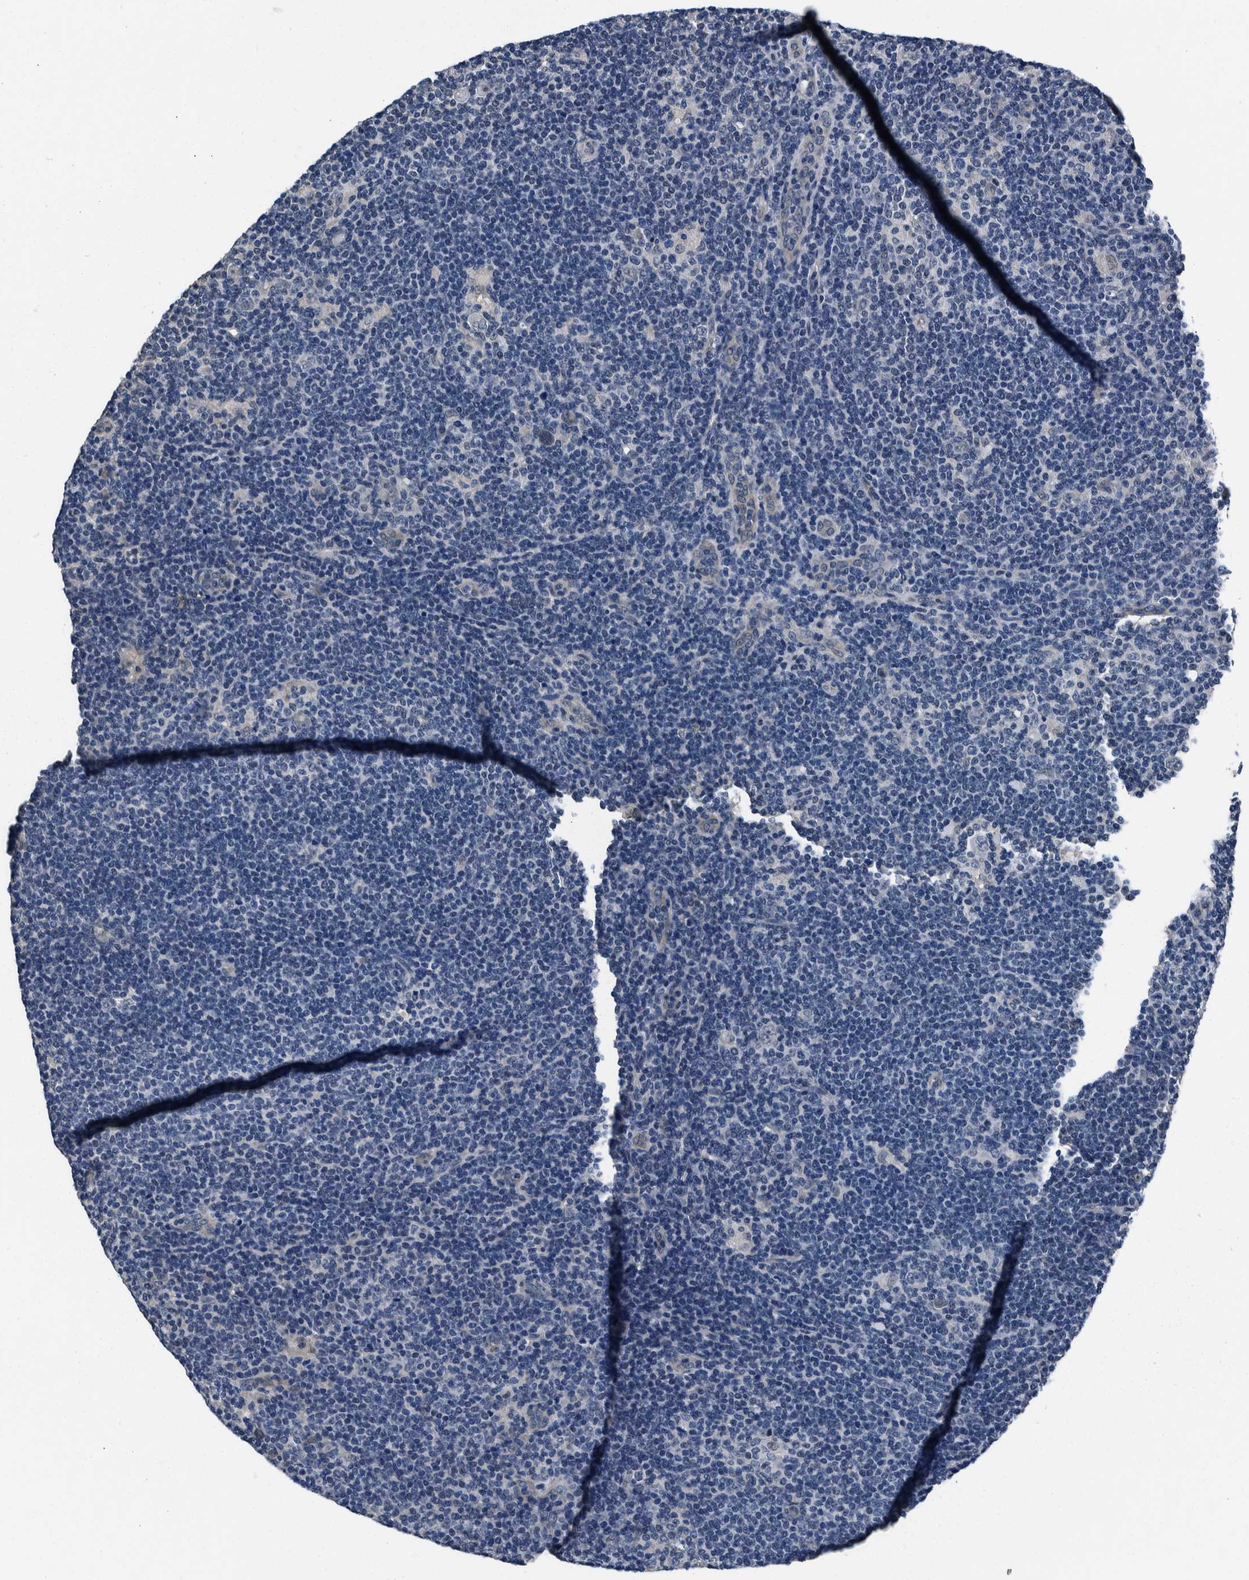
{"staining": {"intensity": "negative", "quantity": "none", "location": "none"}, "tissue": "lymphoma", "cell_type": "Tumor cells", "image_type": "cancer", "snomed": [{"axis": "morphology", "description": "Hodgkin's disease, NOS"}, {"axis": "topography", "description": "Lymph node"}], "caption": "Tumor cells show no significant protein expression in lymphoma.", "gene": "NIBAN2", "patient": {"sex": "female", "age": 57}}